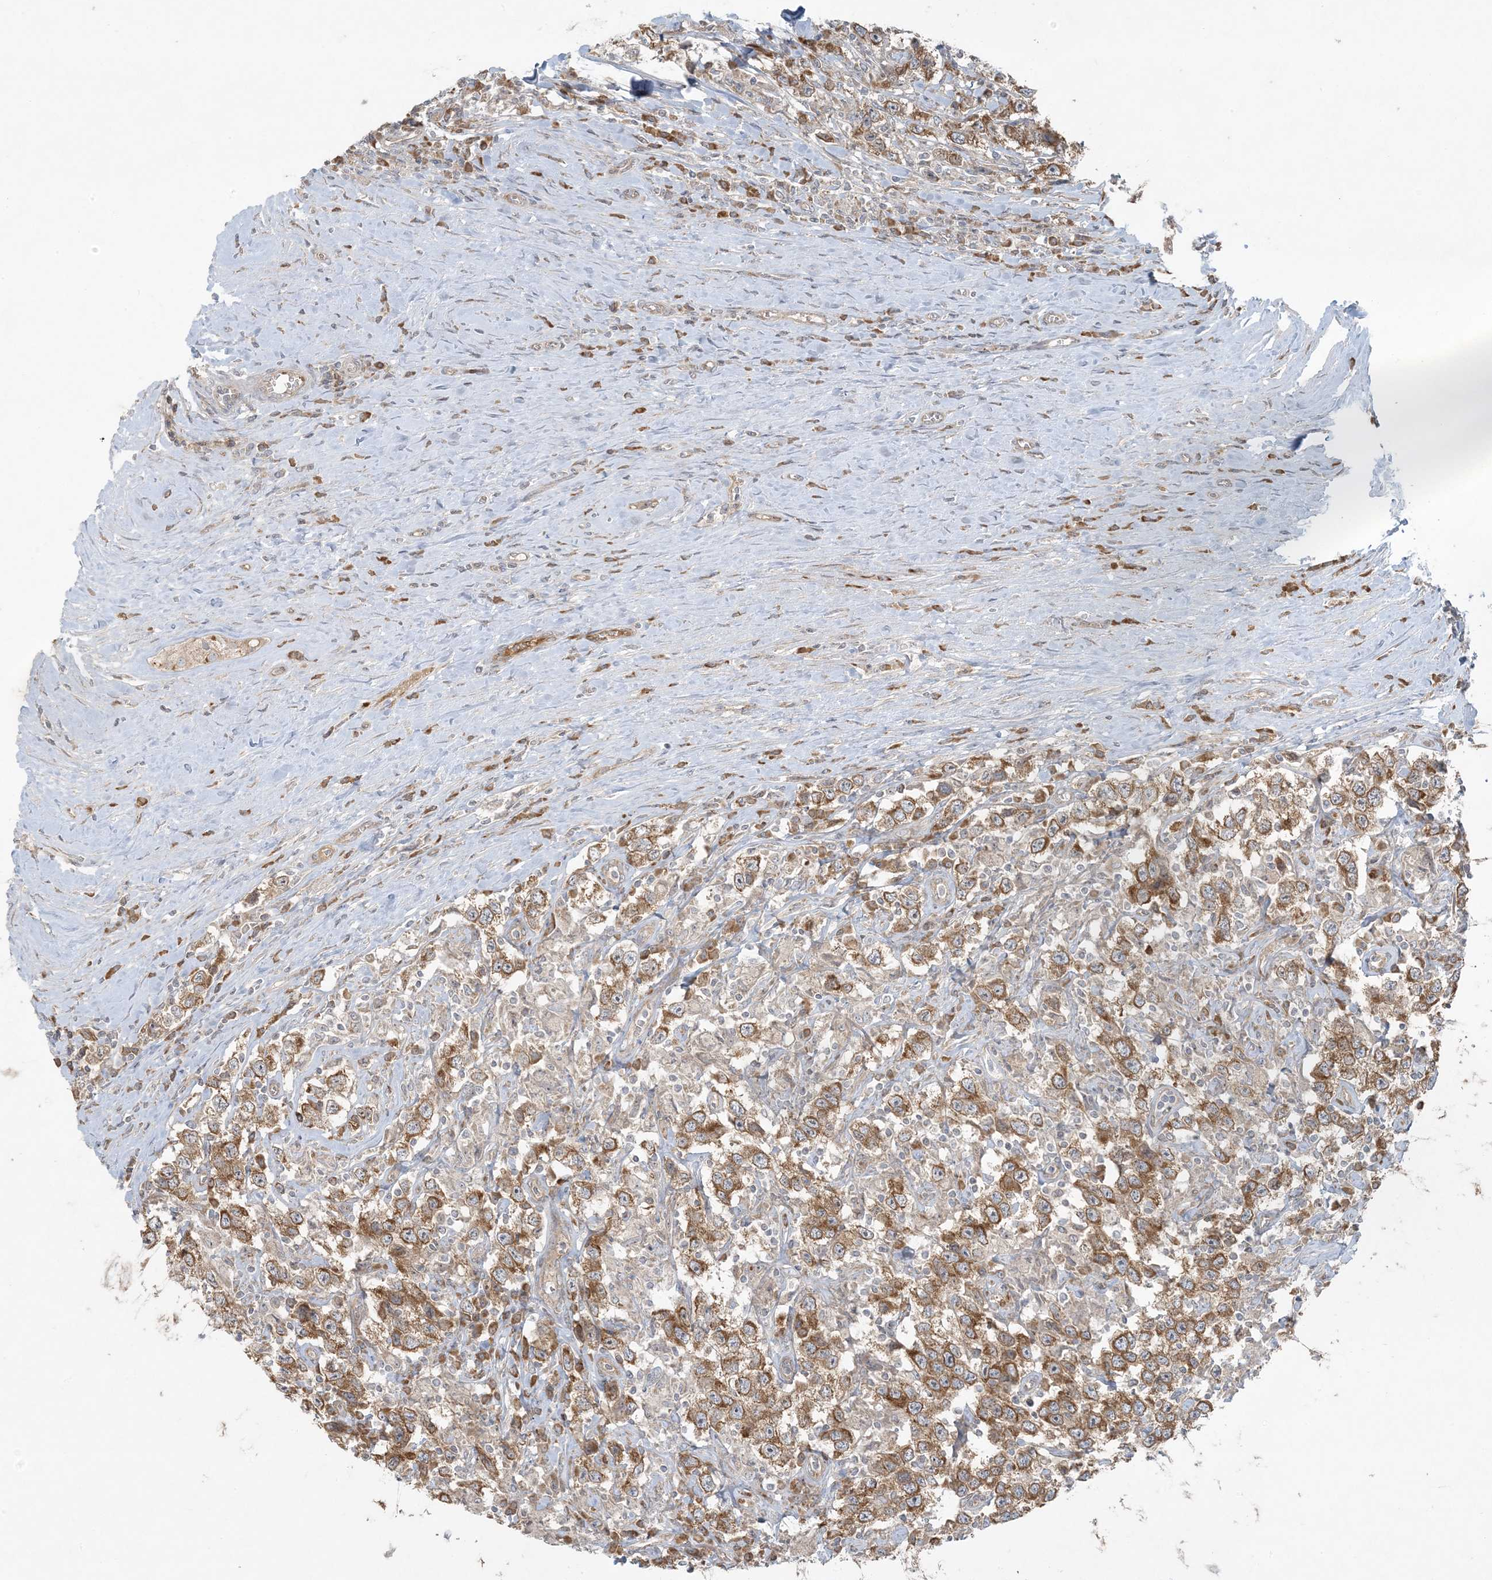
{"staining": {"intensity": "moderate", "quantity": ">75%", "location": "cytoplasmic/membranous"}, "tissue": "testis cancer", "cell_type": "Tumor cells", "image_type": "cancer", "snomed": [{"axis": "morphology", "description": "Seminoma, NOS"}, {"axis": "topography", "description": "Testis"}], "caption": "Human seminoma (testis) stained with a protein marker reveals moderate staining in tumor cells.", "gene": "ZNF263", "patient": {"sex": "male", "age": 41}}